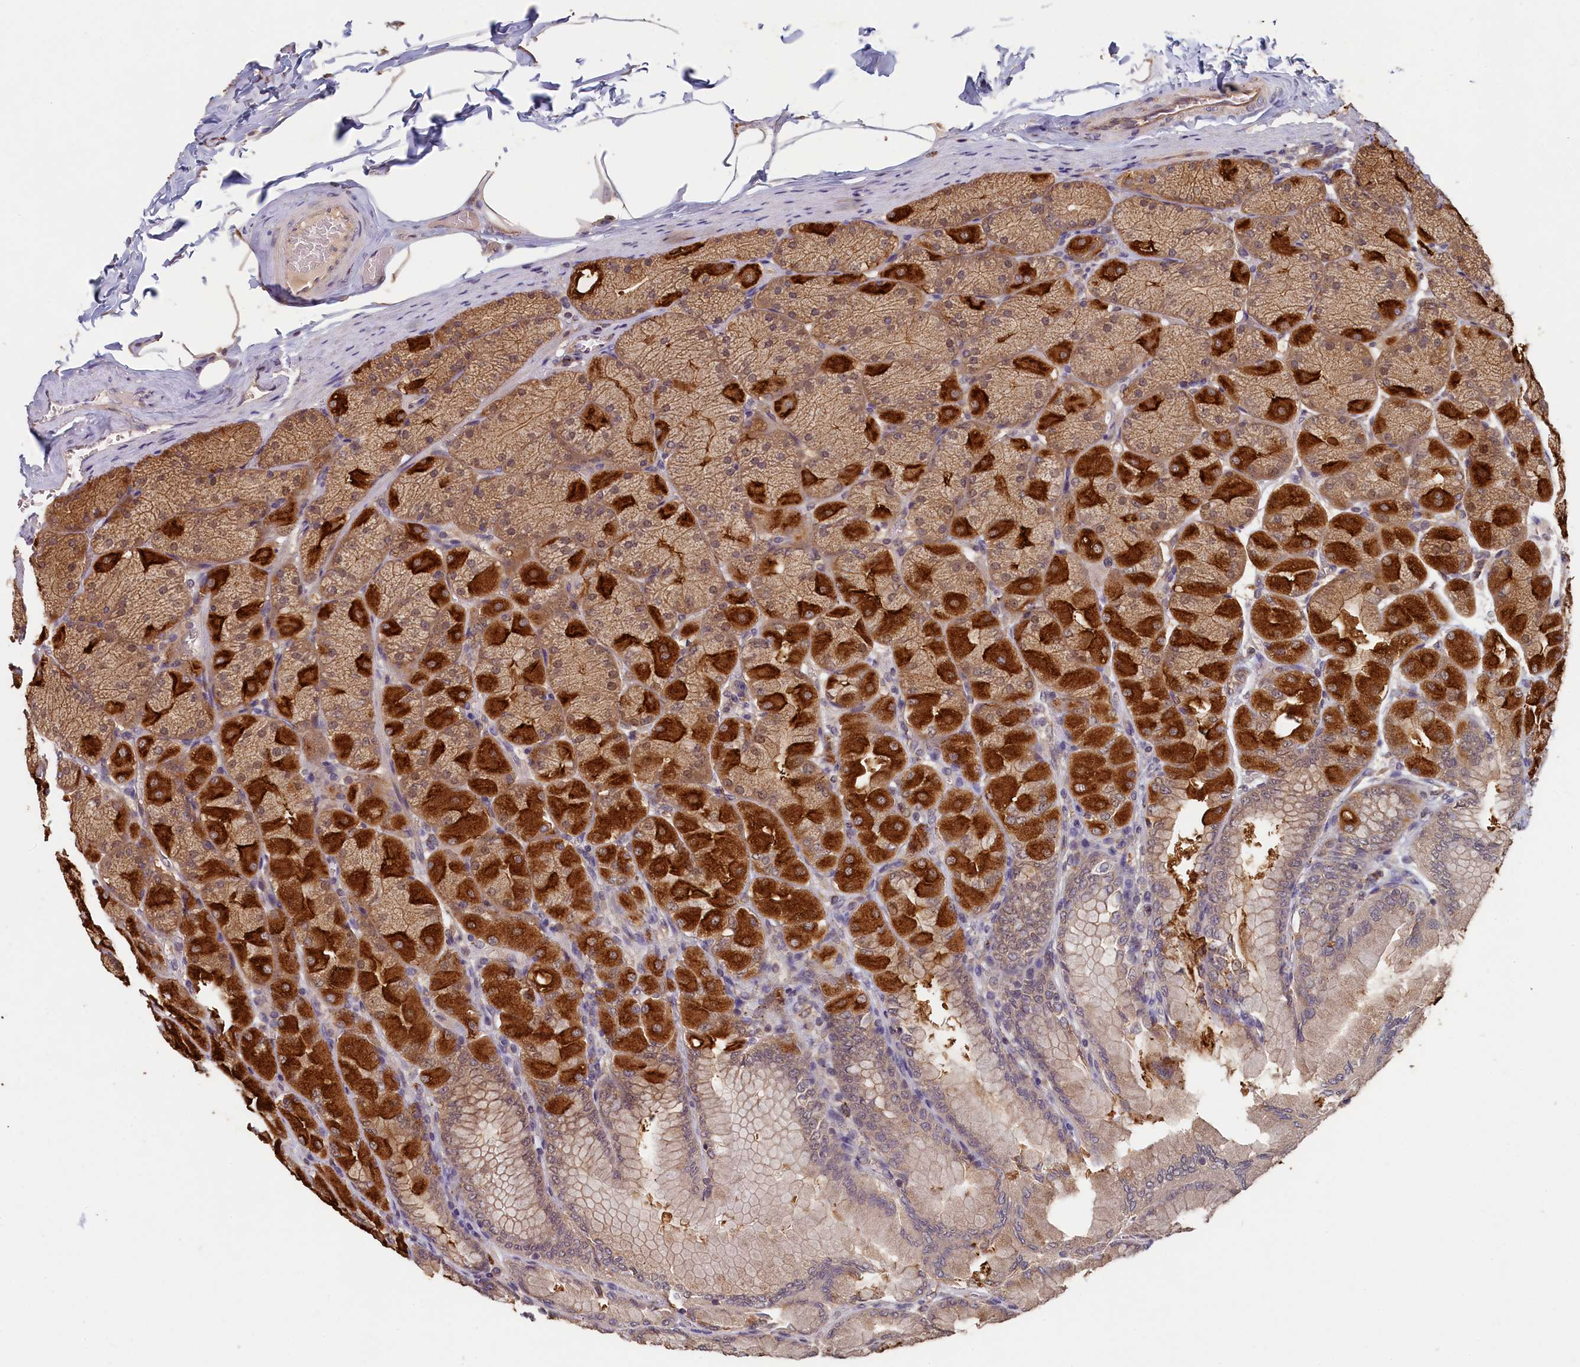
{"staining": {"intensity": "strong", "quantity": ">75%", "location": "cytoplasmic/membranous,nuclear"}, "tissue": "stomach", "cell_type": "Glandular cells", "image_type": "normal", "snomed": [{"axis": "morphology", "description": "Normal tissue, NOS"}, {"axis": "topography", "description": "Stomach, upper"}], "caption": "Immunohistochemical staining of normal human stomach exhibits >75% levels of strong cytoplasmic/membranous,nuclear protein expression in approximately >75% of glandular cells.", "gene": "NUBP2", "patient": {"sex": "female", "age": 56}}